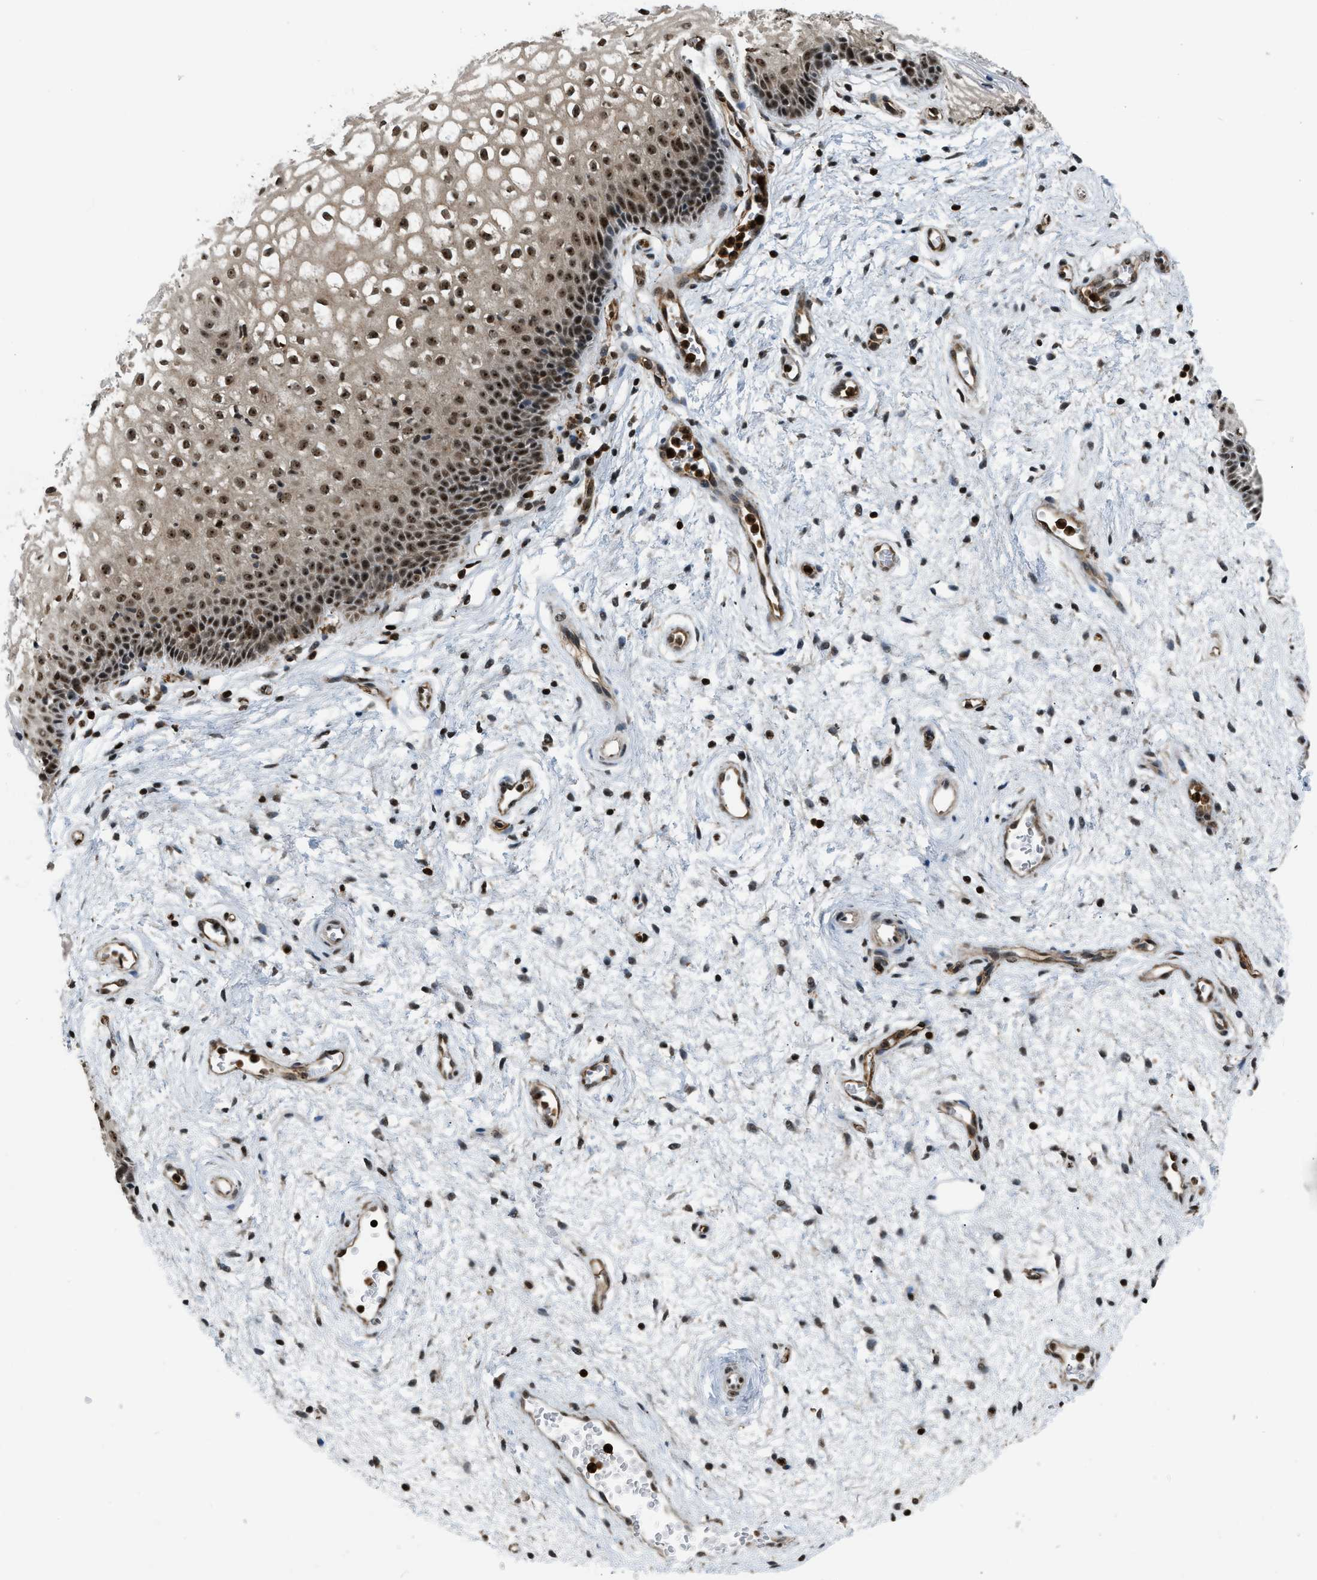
{"staining": {"intensity": "strong", "quantity": ">75%", "location": "nuclear"}, "tissue": "vagina", "cell_type": "Squamous epithelial cells", "image_type": "normal", "snomed": [{"axis": "morphology", "description": "Normal tissue, NOS"}, {"axis": "topography", "description": "Vagina"}], "caption": "Strong nuclear expression for a protein is present in approximately >75% of squamous epithelial cells of normal vagina using IHC.", "gene": "E2F1", "patient": {"sex": "female", "age": 34}}